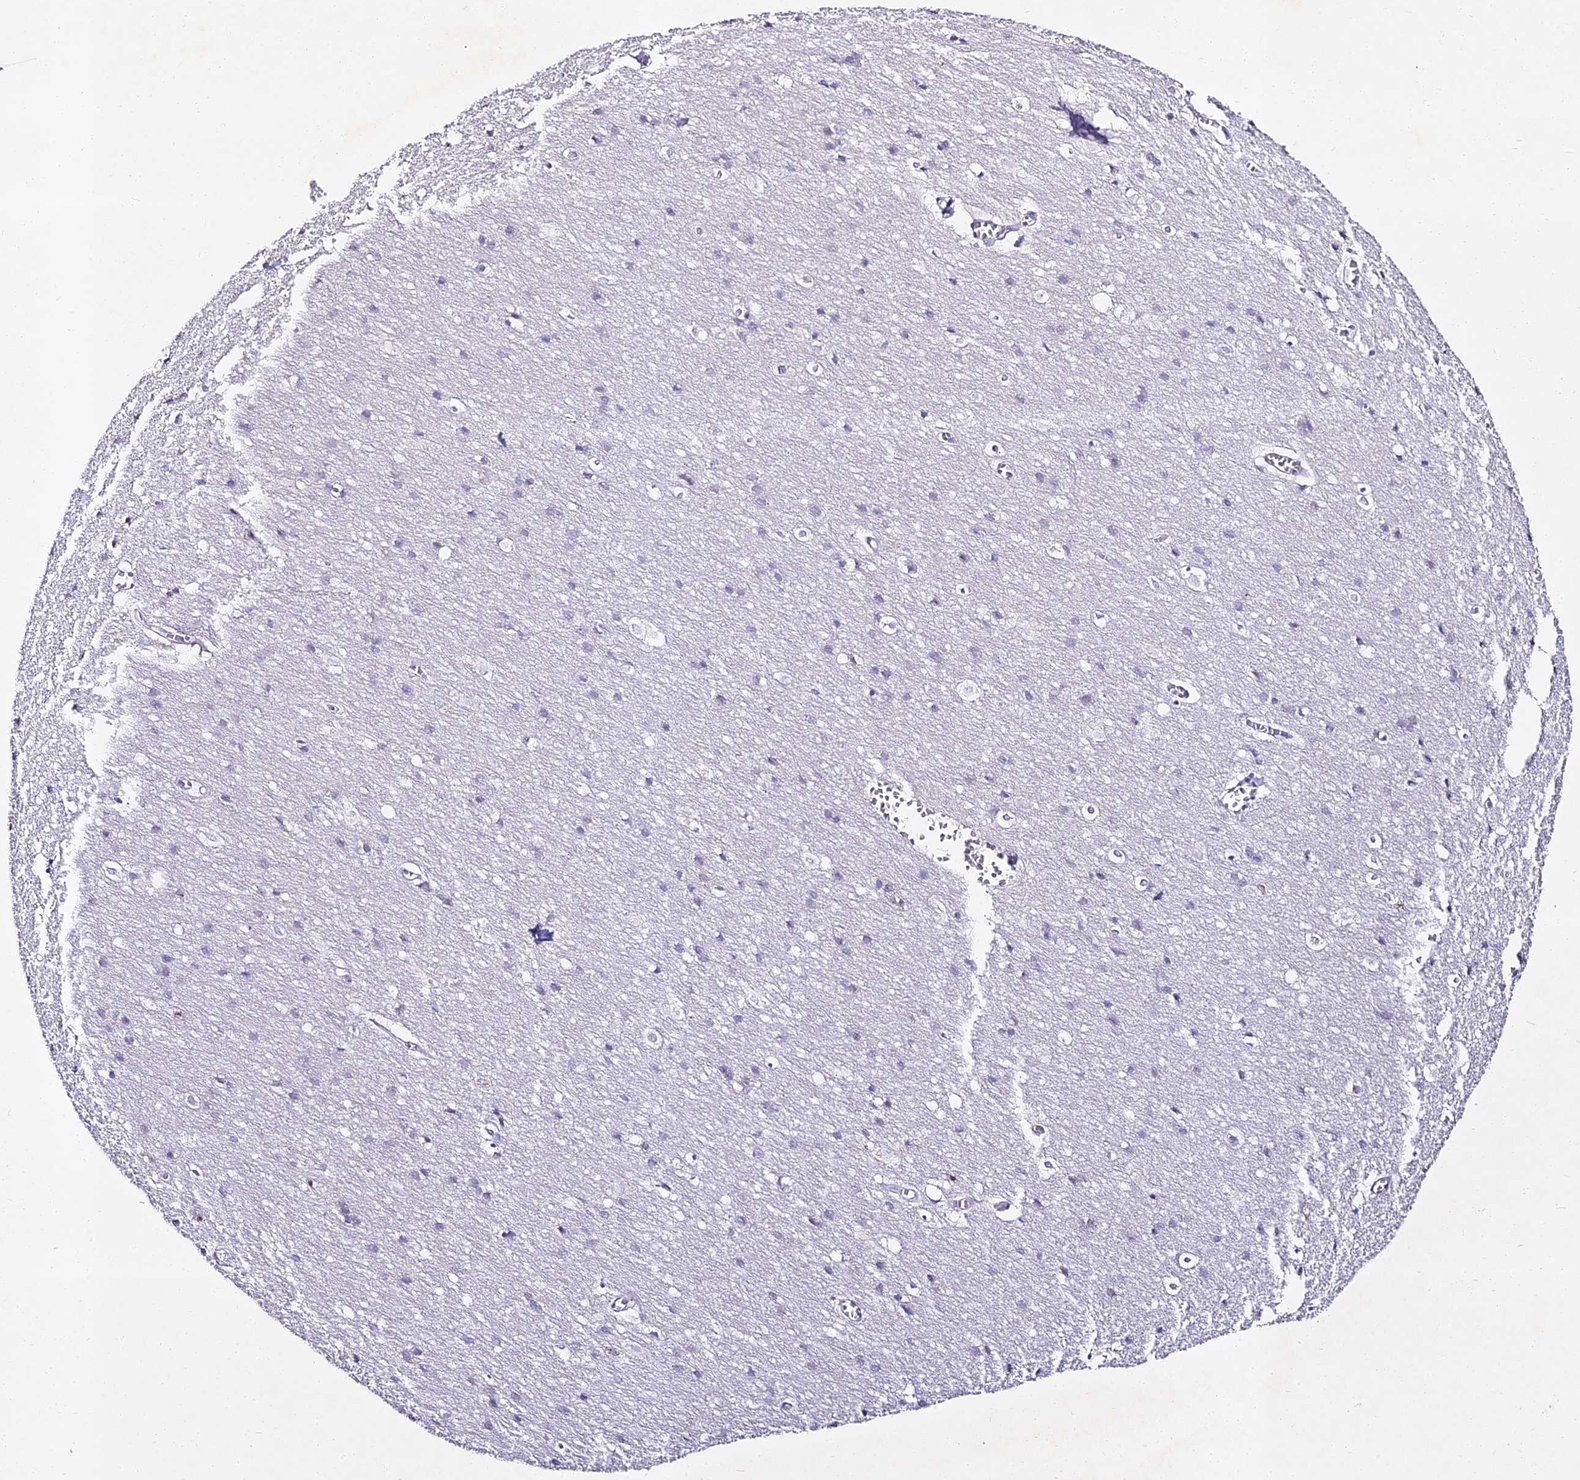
{"staining": {"intensity": "negative", "quantity": "none", "location": "none"}, "tissue": "cerebral cortex", "cell_type": "Endothelial cells", "image_type": "normal", "snomed": [{"axis": "morphology", "description": "Normal tissue, NOS"}, {"axis": "topography", "description": "Cerebral cortex"}], "caption": "A high-resolution photomicrograph shows immunohistochemistry staining of unremarkable cerebral cortex, which demonstrates no significant positivity in endothelial cells.", "gene": "ALPG", "patient": {"sex": "male", "age": 54}}